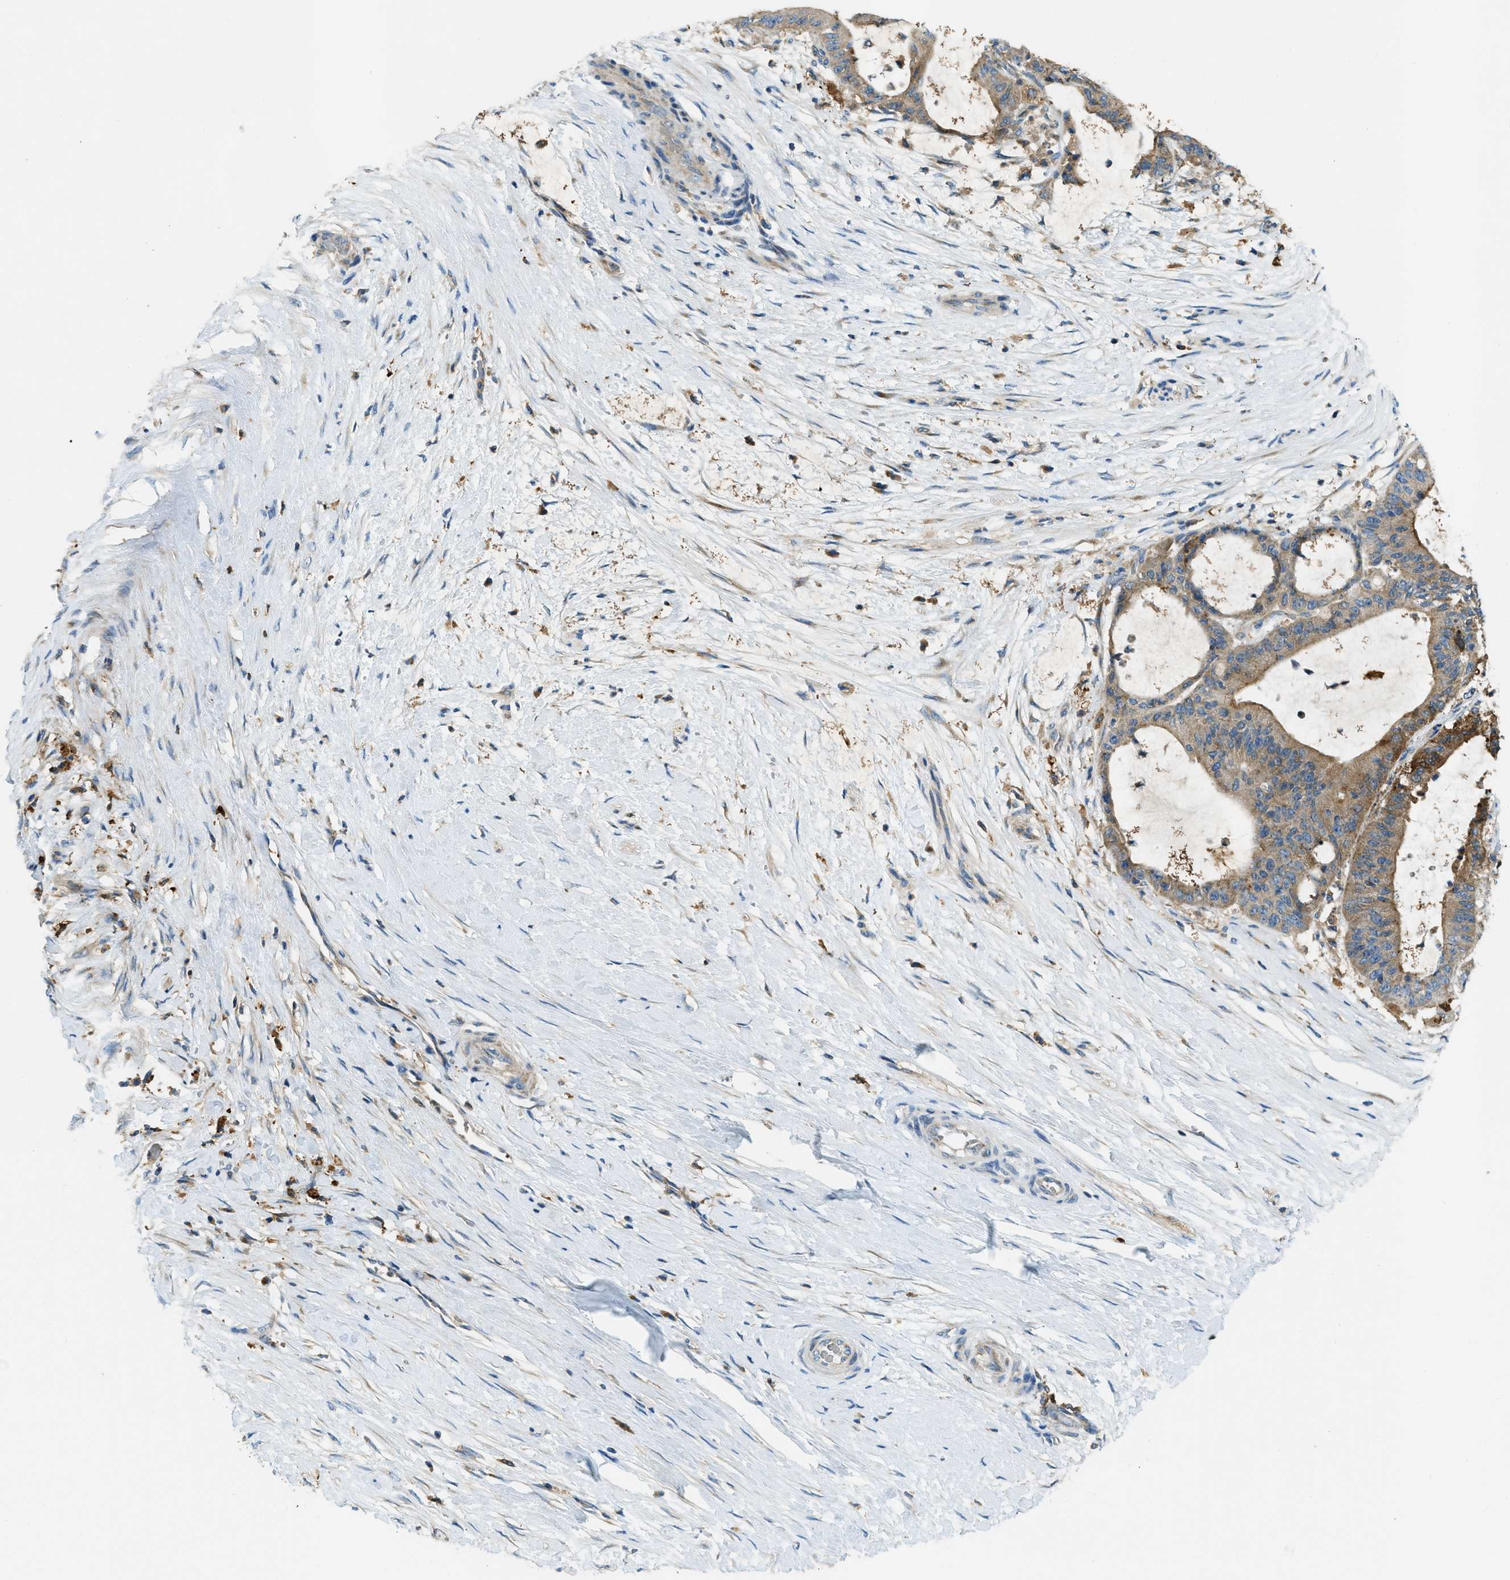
{"staining": {"intensity": "moderate", "quantity": ">75%", "location": "cytoplasmic/membranous"}, "tissue": "liver cancer", "cell_type": "Tumor cells", "image_type": "cancer", "snomed": [{"axis": "morphology", "description": "Cholangiocarcinoma"}, {"axis": "topography", "description": "Liver"}], "caption": "Liver cholangiocarcinoma stained with DAB IHC displays medium levels of moderate cytoplasmic/membranous staining in approximately >75% of tumor cells.", "gene": "RFFL", "patient": {"sex": "female", "age": 73}}